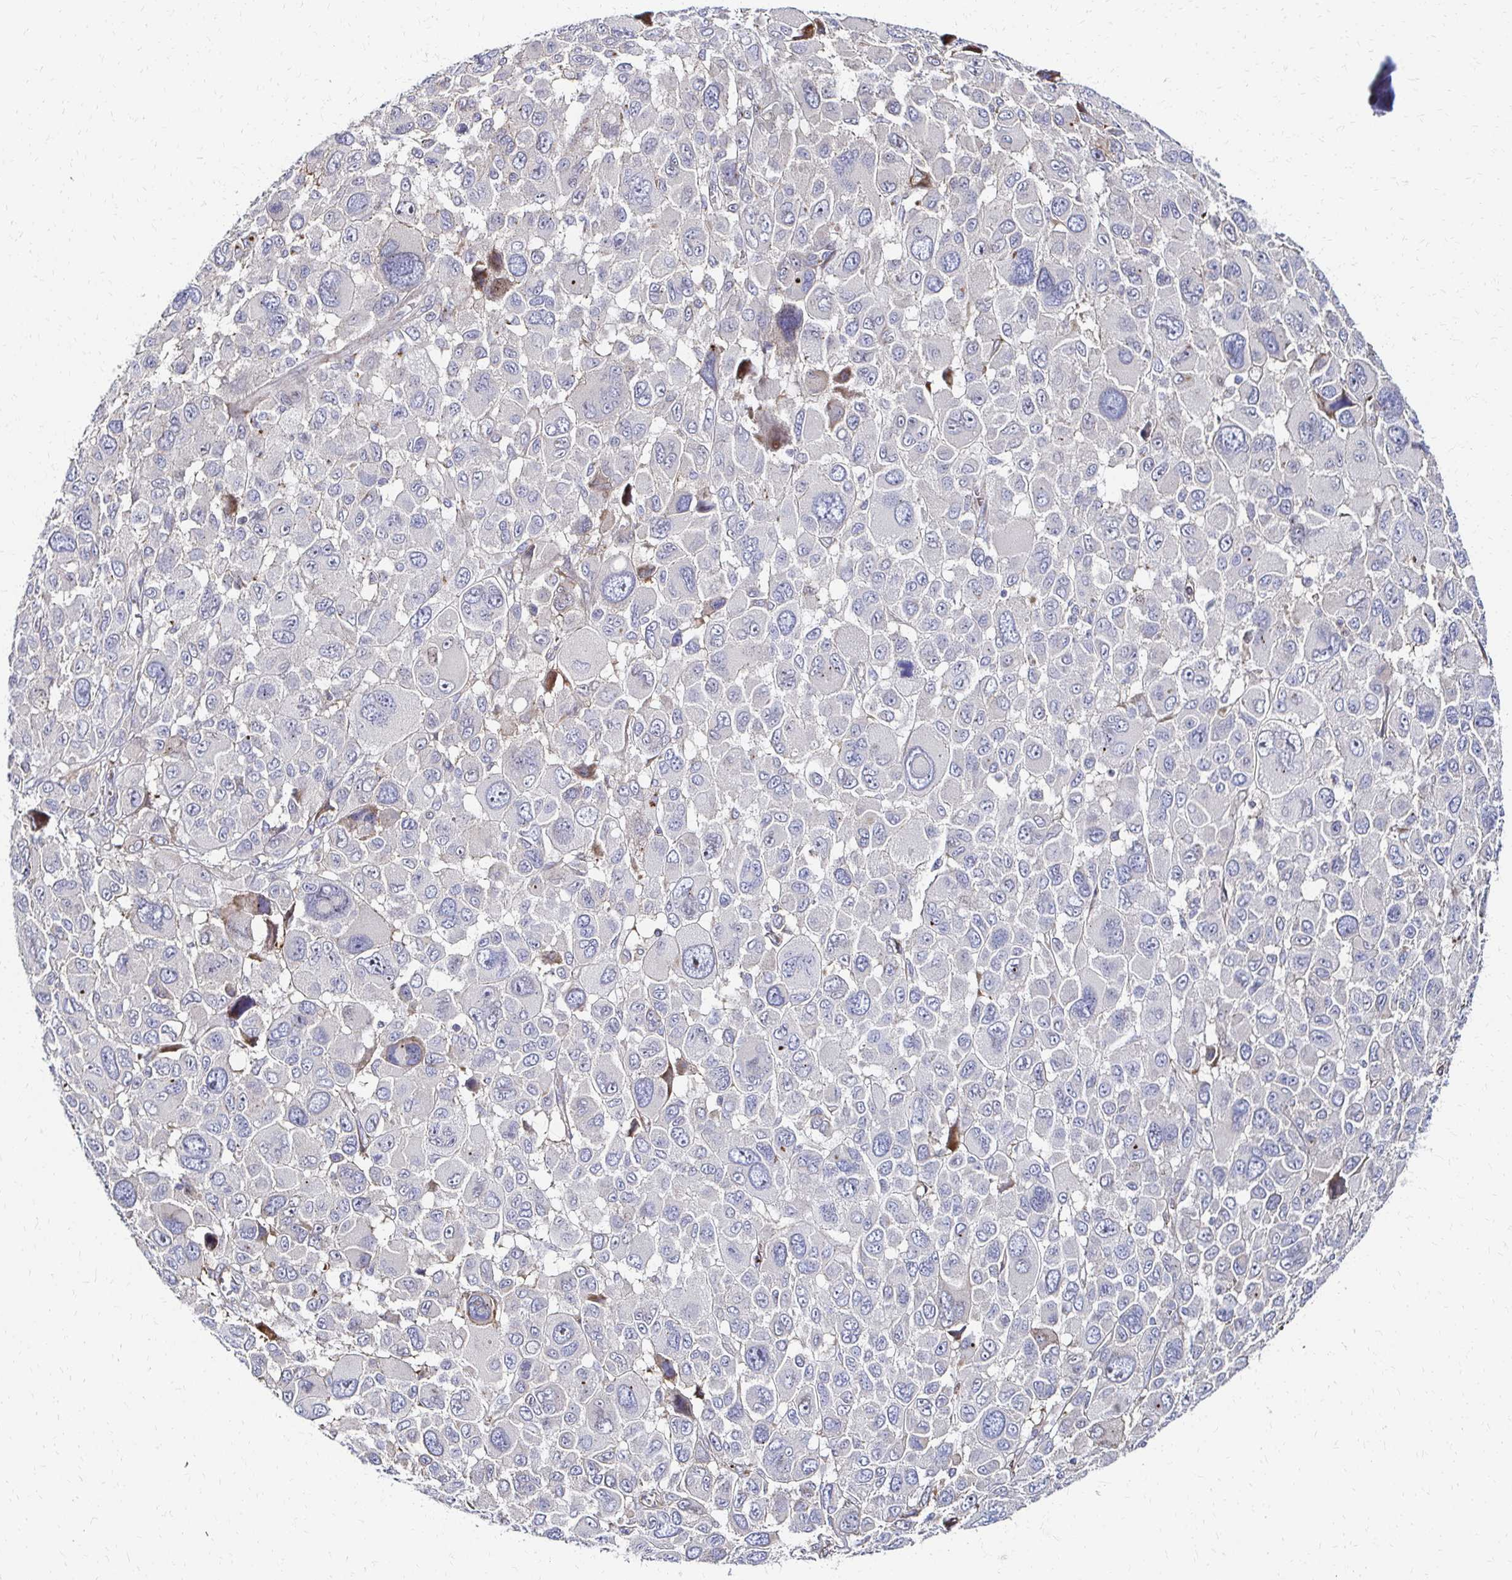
{"staining": {"intensity": "moderate", "quantity": "<25%", "location": "cytoplasmic/membranous"}, "tissue": "melanoma", "cell_type": "Tumor cells", "image_type": "cancer", "snomed": [{"axis": "morphology", "description": "Malignant melanoma, NOS"}, {"axis": "topography", "description": "Skin"}], "caption": "Immunohistochemistry (IHC) image of human melanoma stained for a protein (brown), which exhibits low levels of moderate cytoplasmic/membranous expression in approximately <25% of tumor cells.", "gene": "MAN1A1", "patient": {"sex": "female", "age": 66}}